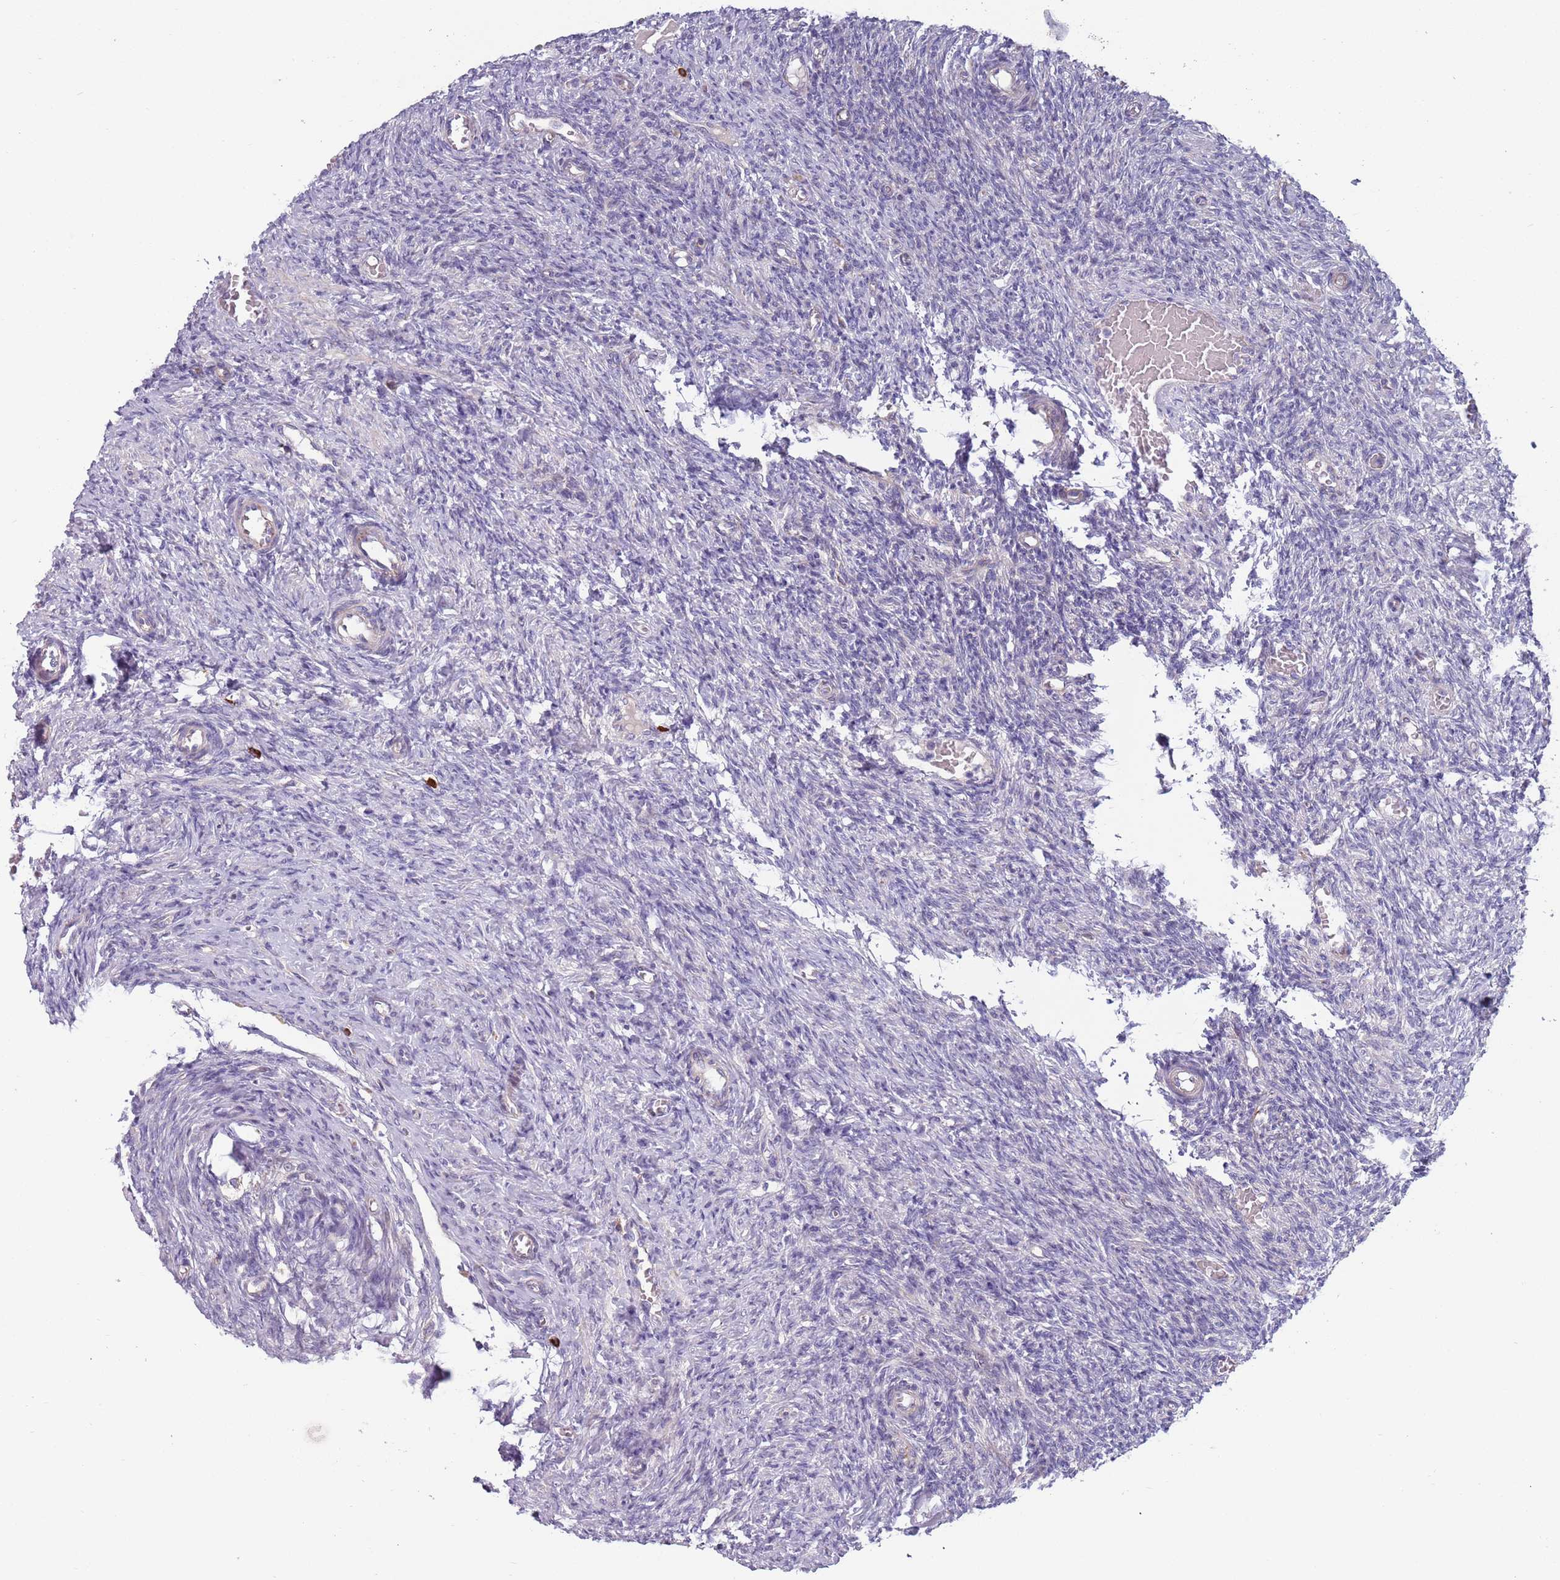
{"staining": {"intensity": "negative", "quantity": "none", "location": "none"}, "tissue": "ovary", "cell_type": "Ovarian stroma cells", "image_type": "normal", "snomed": [{"axis": "morphology", "description": "Normal tissue, NOS"}, {"axis": "topography", "description": "Ovary"}], "caption": "Immunohistochemistry of normal ovary demonstrates no expression in ovarian stroma cells. Brightfield microscopy of immunohistochemistry stained with DAB (3,3'-diaminobenzidine) (brown) and hematoxylin (blue), captured at high magnification.", "gene": "TYW1B", "patient": {"sex": "female", "age": 27}}